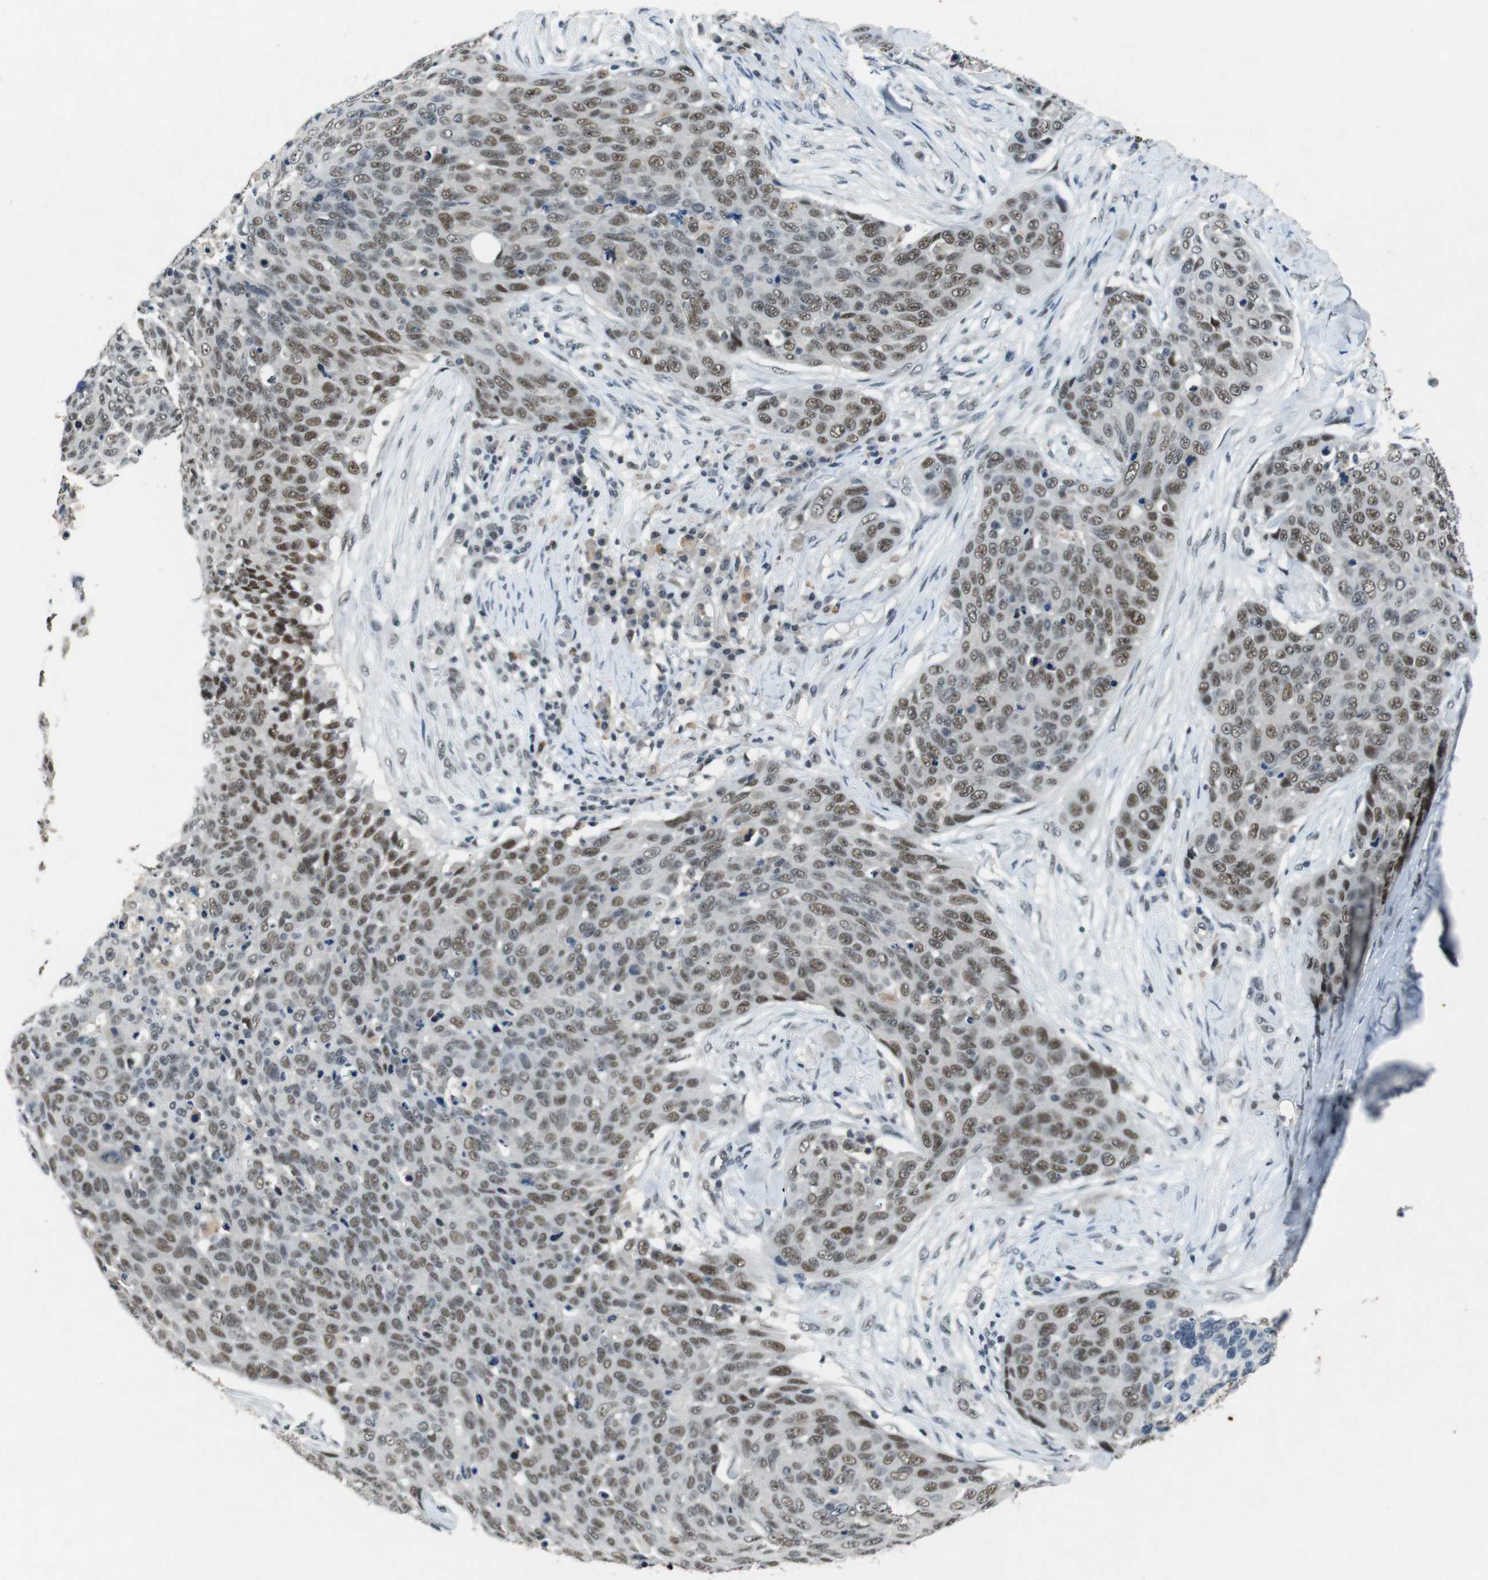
{"staining": {"intensity": "moderate", "quantity": ">75%", "location": "nuclear"}, "tissue": "skin cancer", "cell_type": "Tumor cells", "image_type": "cancer", "snomed": [{"axis": "morphology", "description": "Squamous cell carcinoma in situ, NOS"}, {"axis": "morphology", "description": "Squamous cell carcinoma, NOS"}, {"axis": "topography", "description": "Skin"}], "caption": "Immunohistochemistry photomicrograph of neoplastic tissue: human skin squamous cell carcinoma in situ stained using IHC exhibits medium levels of moderate protein expression localized specifically in the nuclear of tumor cells, appearing as a nuclear brown color.", "gene": "USP7", "patient": {"sex": "male", "age": 93}}